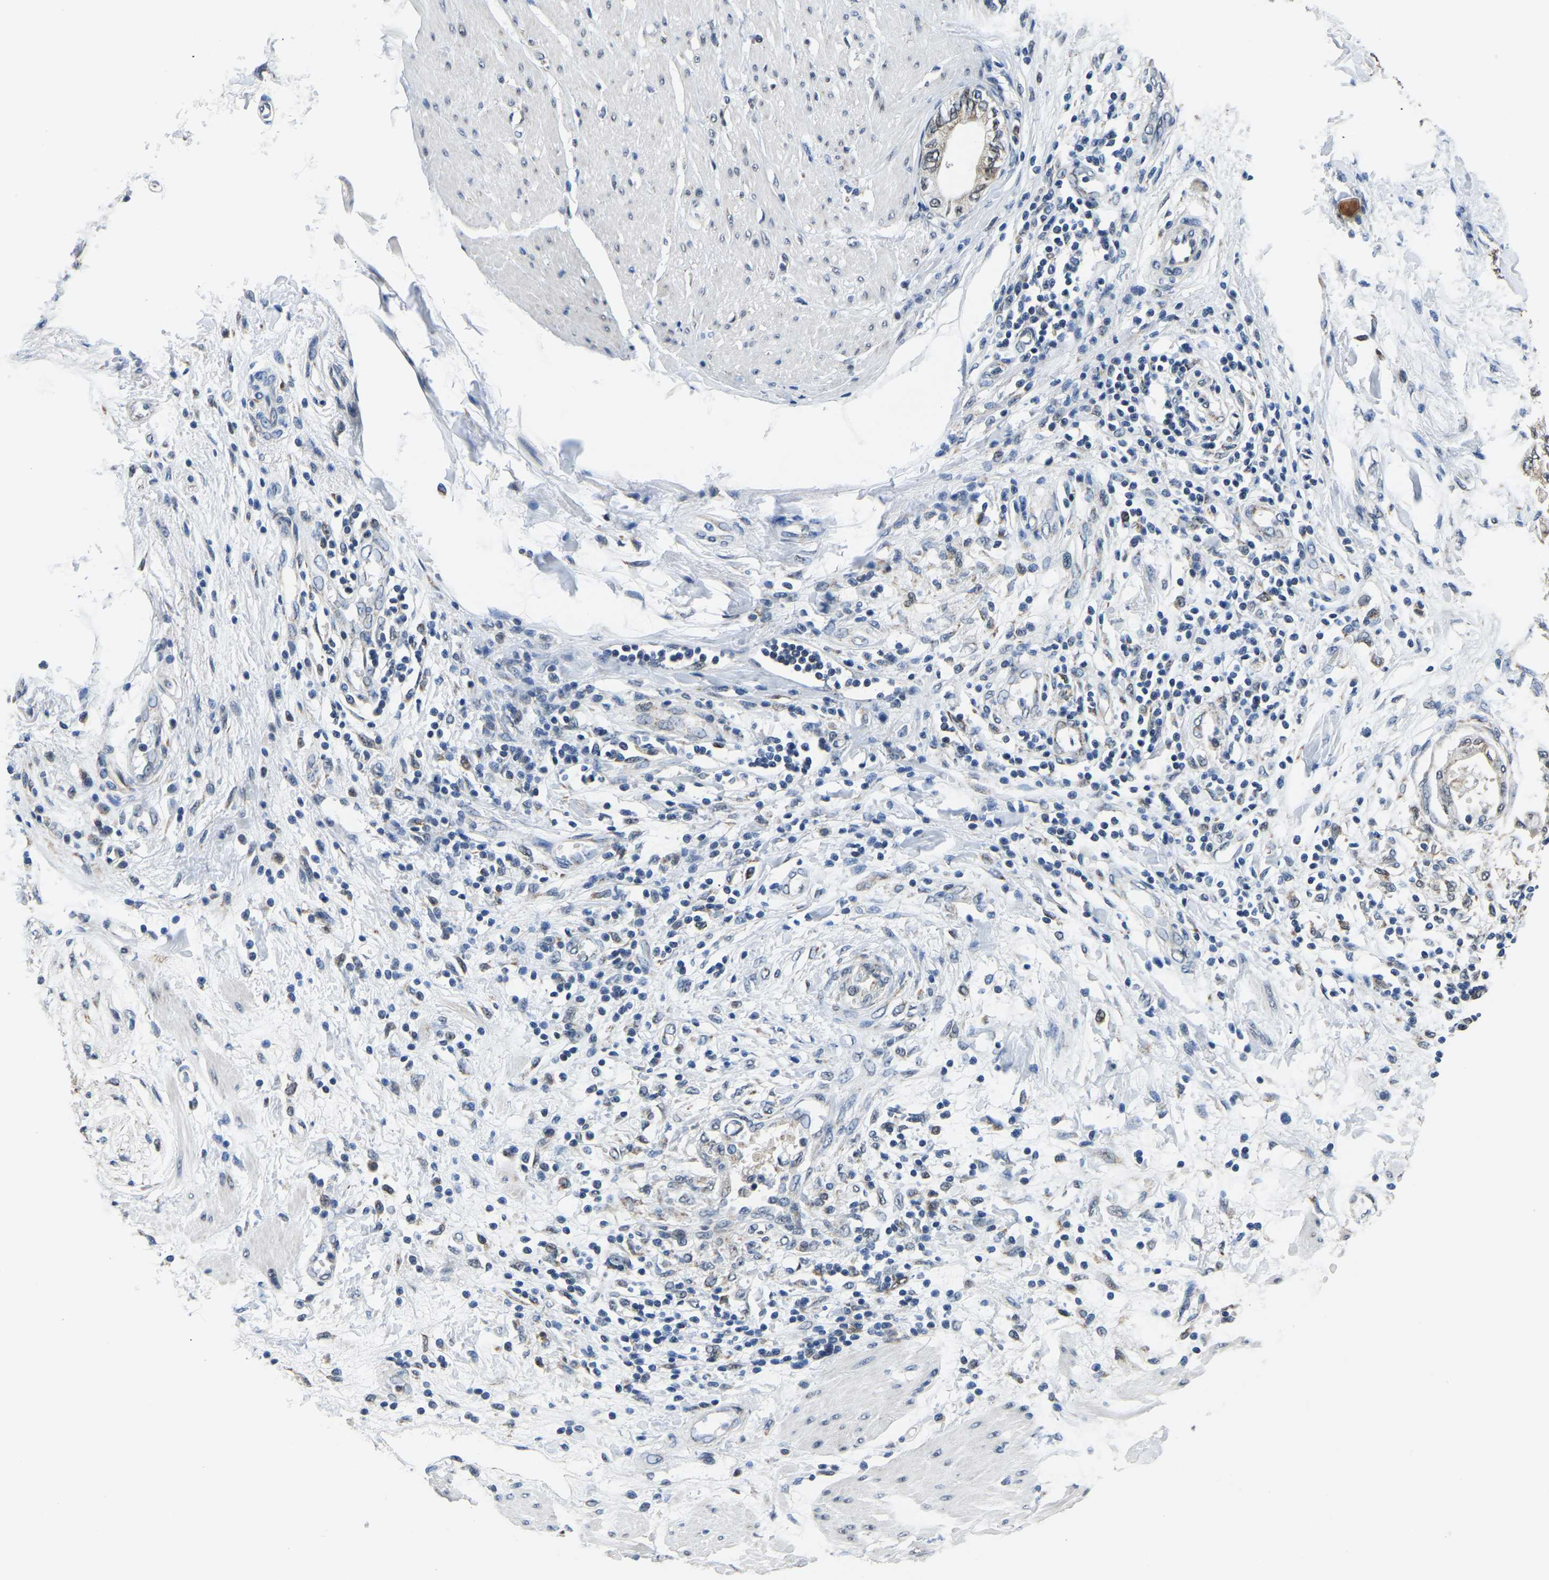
{"staining": {"intensity": "weak", "quantity": "25%-75%", "location": "cytoplasmic/membranous"}, "tissue": "pancreatic cancer", "cell_type": "Tumor cells", "image_type": "cancer", "snomed": [{"axis": "morphology", "description": "Normal tissue, NOS"}, {"axis": "morphology", "description": "Adenocarcinoma, NOS"}, {"axis": "topography", "description": "Pancreas"}, {"axis": "topography", "description": "Duodenum"}], "caption": "Pancreatic adenocarcinoma tissue shows weak cytoplasmic/membranous expression in about 25%-75% of tumor cells, visualized by immunohistochemistry. The staining was performed using DAB (3,3'-diaminobenzidine), with brown indicating positive protein expression. Nuclei are stained blue with hematoxylin.", "gene": "BNIP3L", "patient": {"sex": "female", "age": 60}}